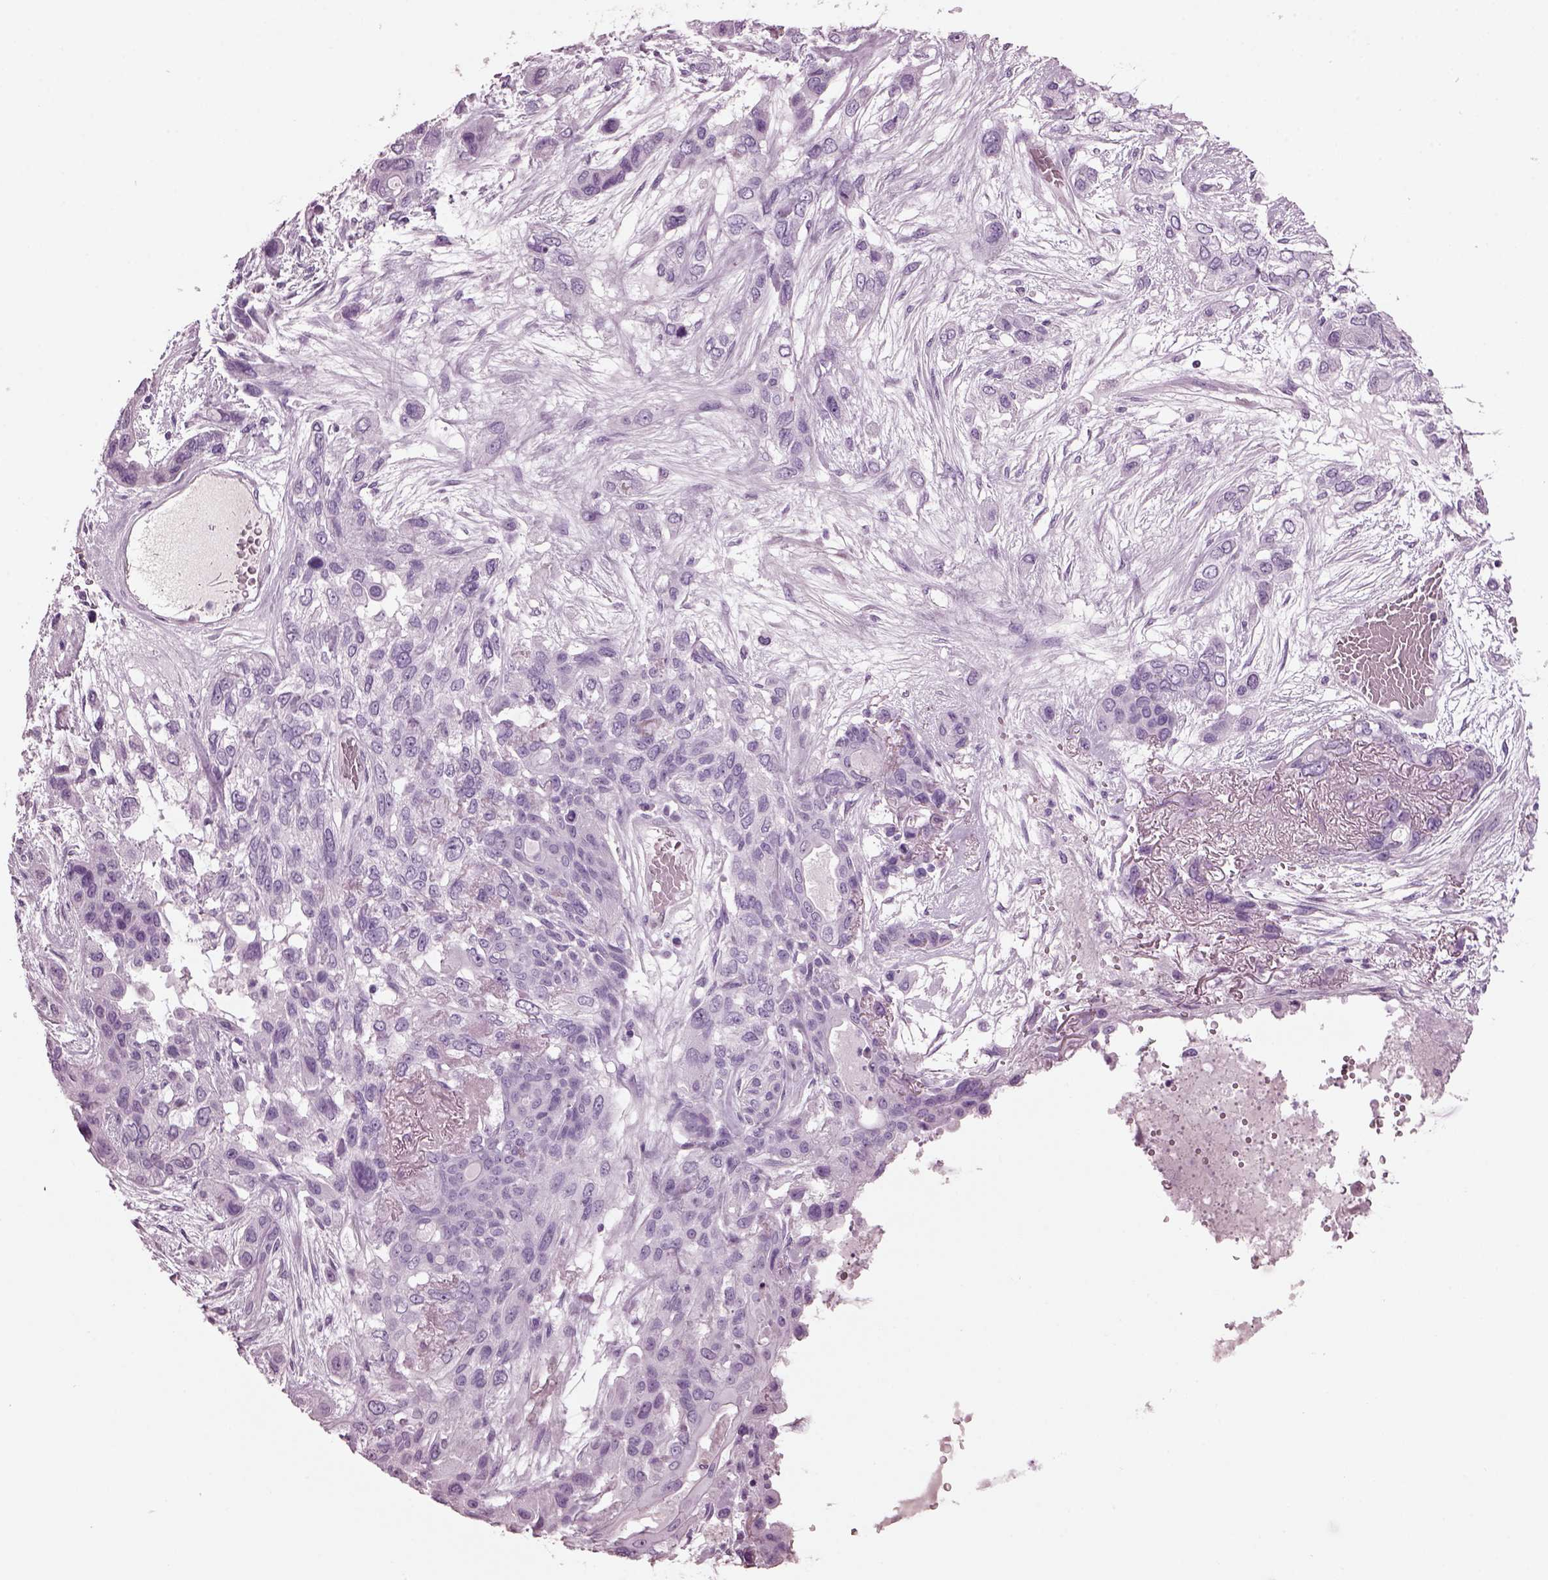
{"staining": {"intensity": "negative", "quantity": "none", "location": "none"}, "tissue": "lung cancer", "cell_type": "Tumor cells", "image_type": "cancer", "snomed": [{"axis": "morphology", "description": "Squamous cell carcinoma, NOS"}, {"axis": "topography", "description": "Lung"}], "caption": "Tumor cells are negative for protein expression in human squamous cell carcinoma (lung). The staining is performed using DAB (3,3'-diaminobenzidine) brown chromogen with nuclei counter-stained in using hematoxylin.", "gene": "KRTAP3-2", "patient": {"sex": "female", "age": 70}}